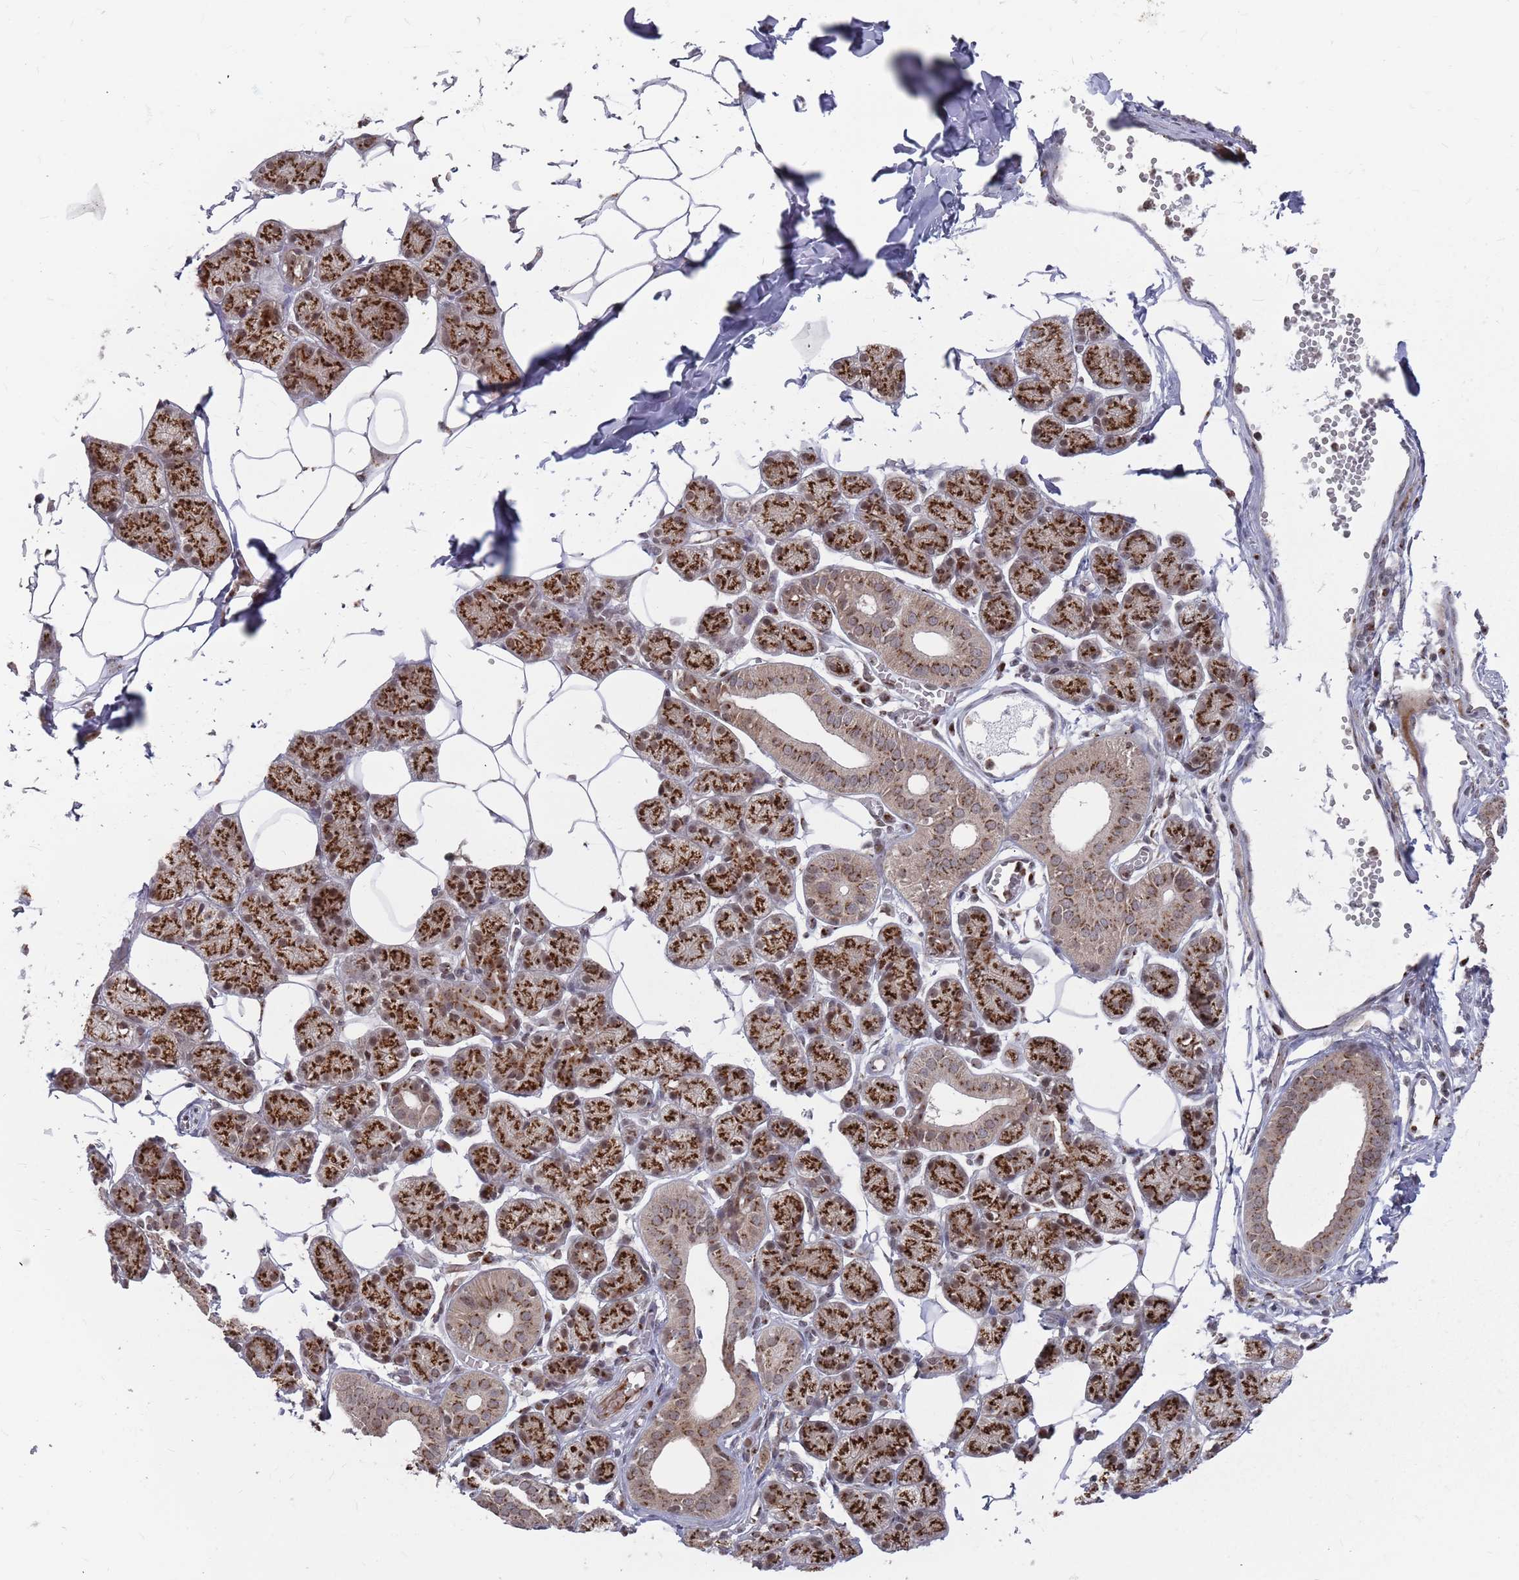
{"staining": {"intensity": "strong", "quantity": "25%-75%", "location": "cytoplasmic/membranous"}, "tissue": "salivary gland", "cell_type": "Glandular cells", "image_type": "normal", "snomed": [{"axis": "morphology", "description": "Normal tissue, NOS"}, {"axis": "topography", "description": "Salivary gland"}], "caption": "The photomicrograph reveals immunohistochemical staining of normal salivary gland. There is strong cytoplasmic/membranous expression is present in approximately 25%-75% of glandular cells.", "gene": "FMO4", "patient": {"sex": "female", "age": 33}}